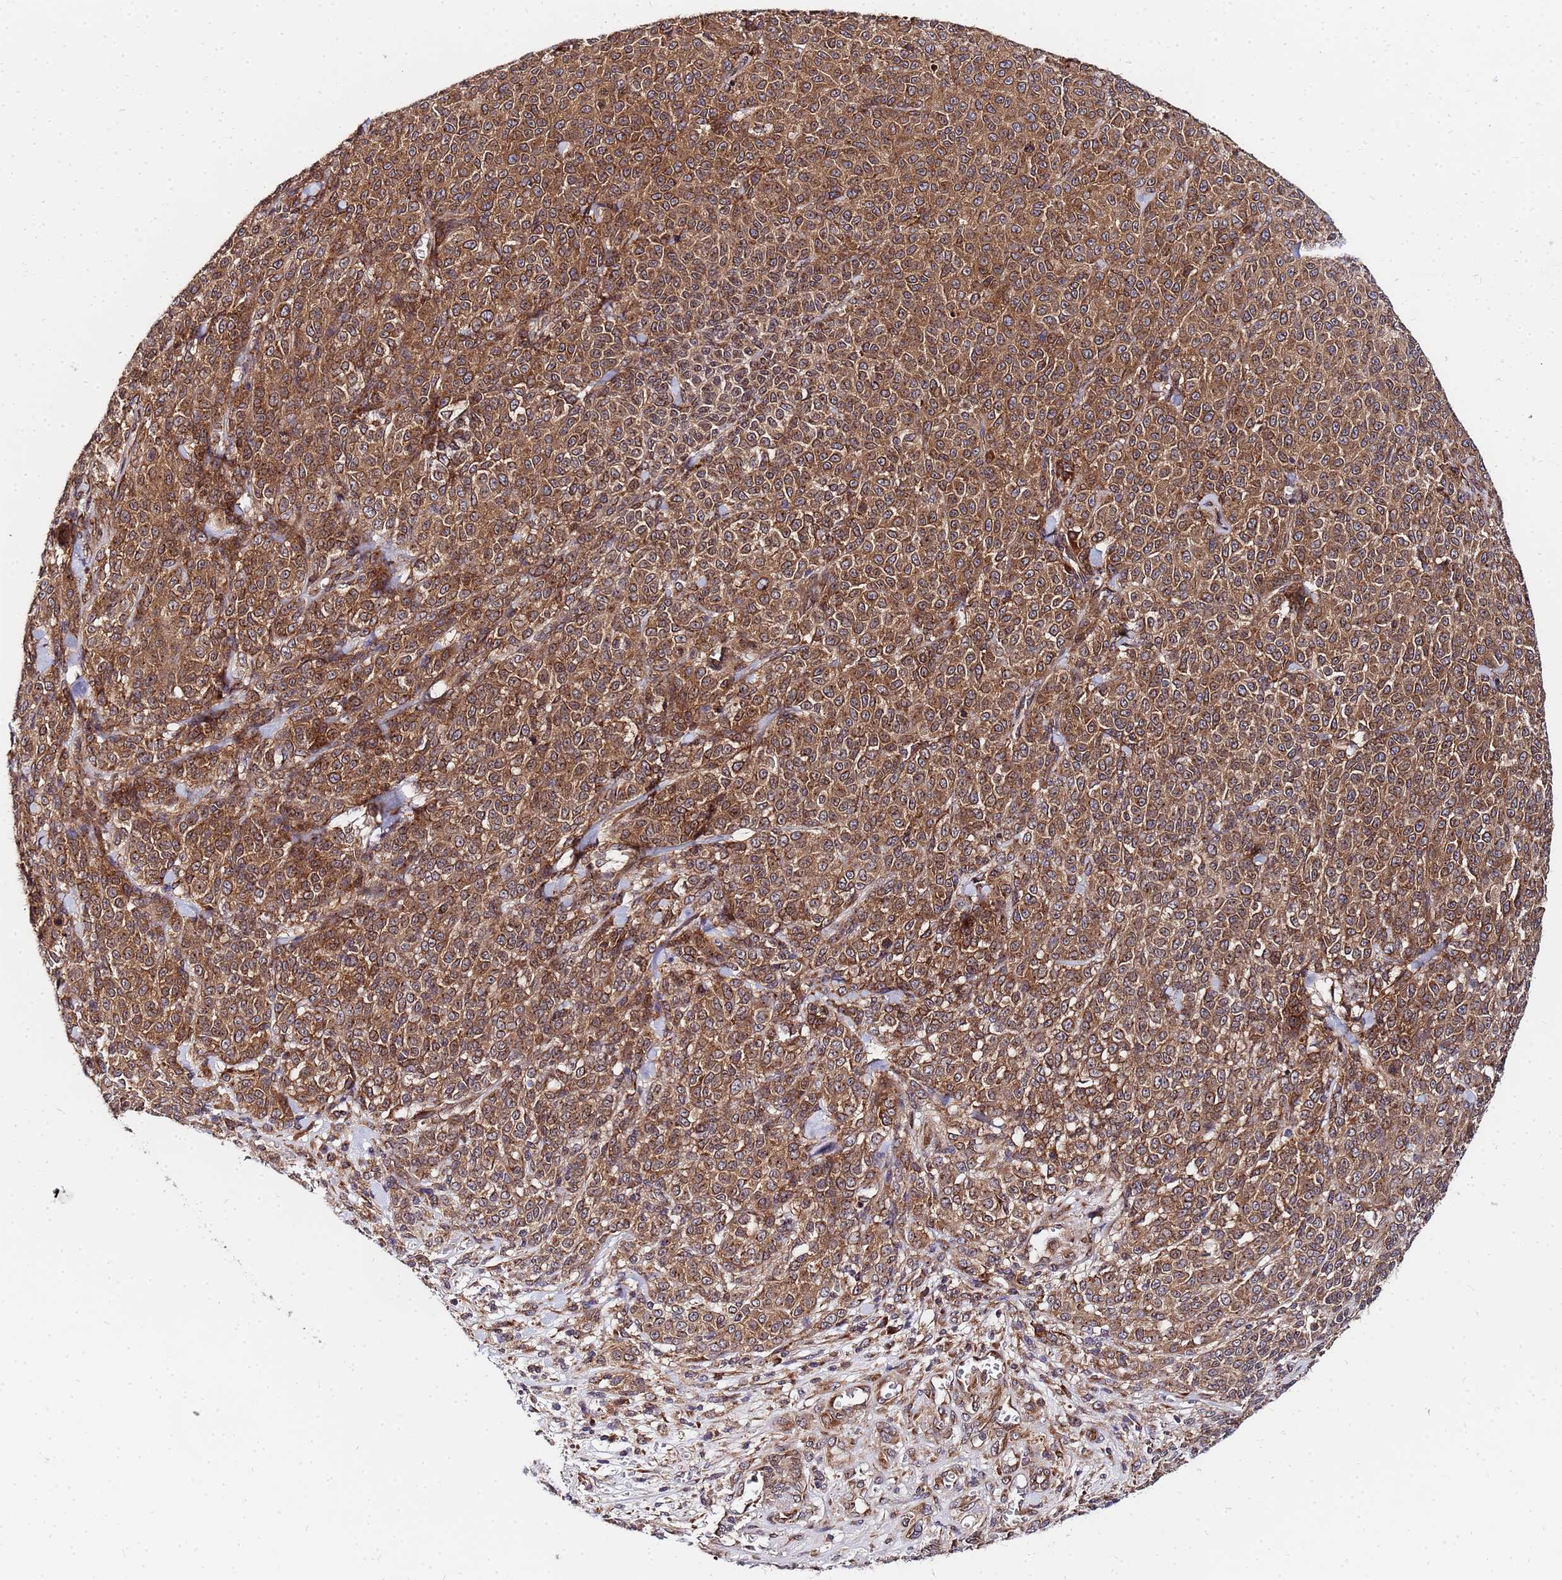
{"staining": {"intensity": "moderate", "quantity": ">75%", "location": "cytoplasmic/membranous"}, "tissue": "melanoma", "cell_type": "Tumor cells", "image_type": "cancer", "snomed": [{"axis": "morphology", "description": "Normal tissue, NOS"}, {"axis": "morphology", "description": "Malignant melanoma, NOS"}, {"axis": "topography", "description": "Skin"}], "caption": "IHC micrograph of neoplastic tissue: malignant melanoma stained using immunohistochemistry displays medium levels of moderate protein expression localized specifically in the cytoplasmic/membranous of tumor cells, appearing as a cytoplasmic/membranous brown color.", "gene": "UNC93B1", "patient": {"sex": "female", "age": 34}}